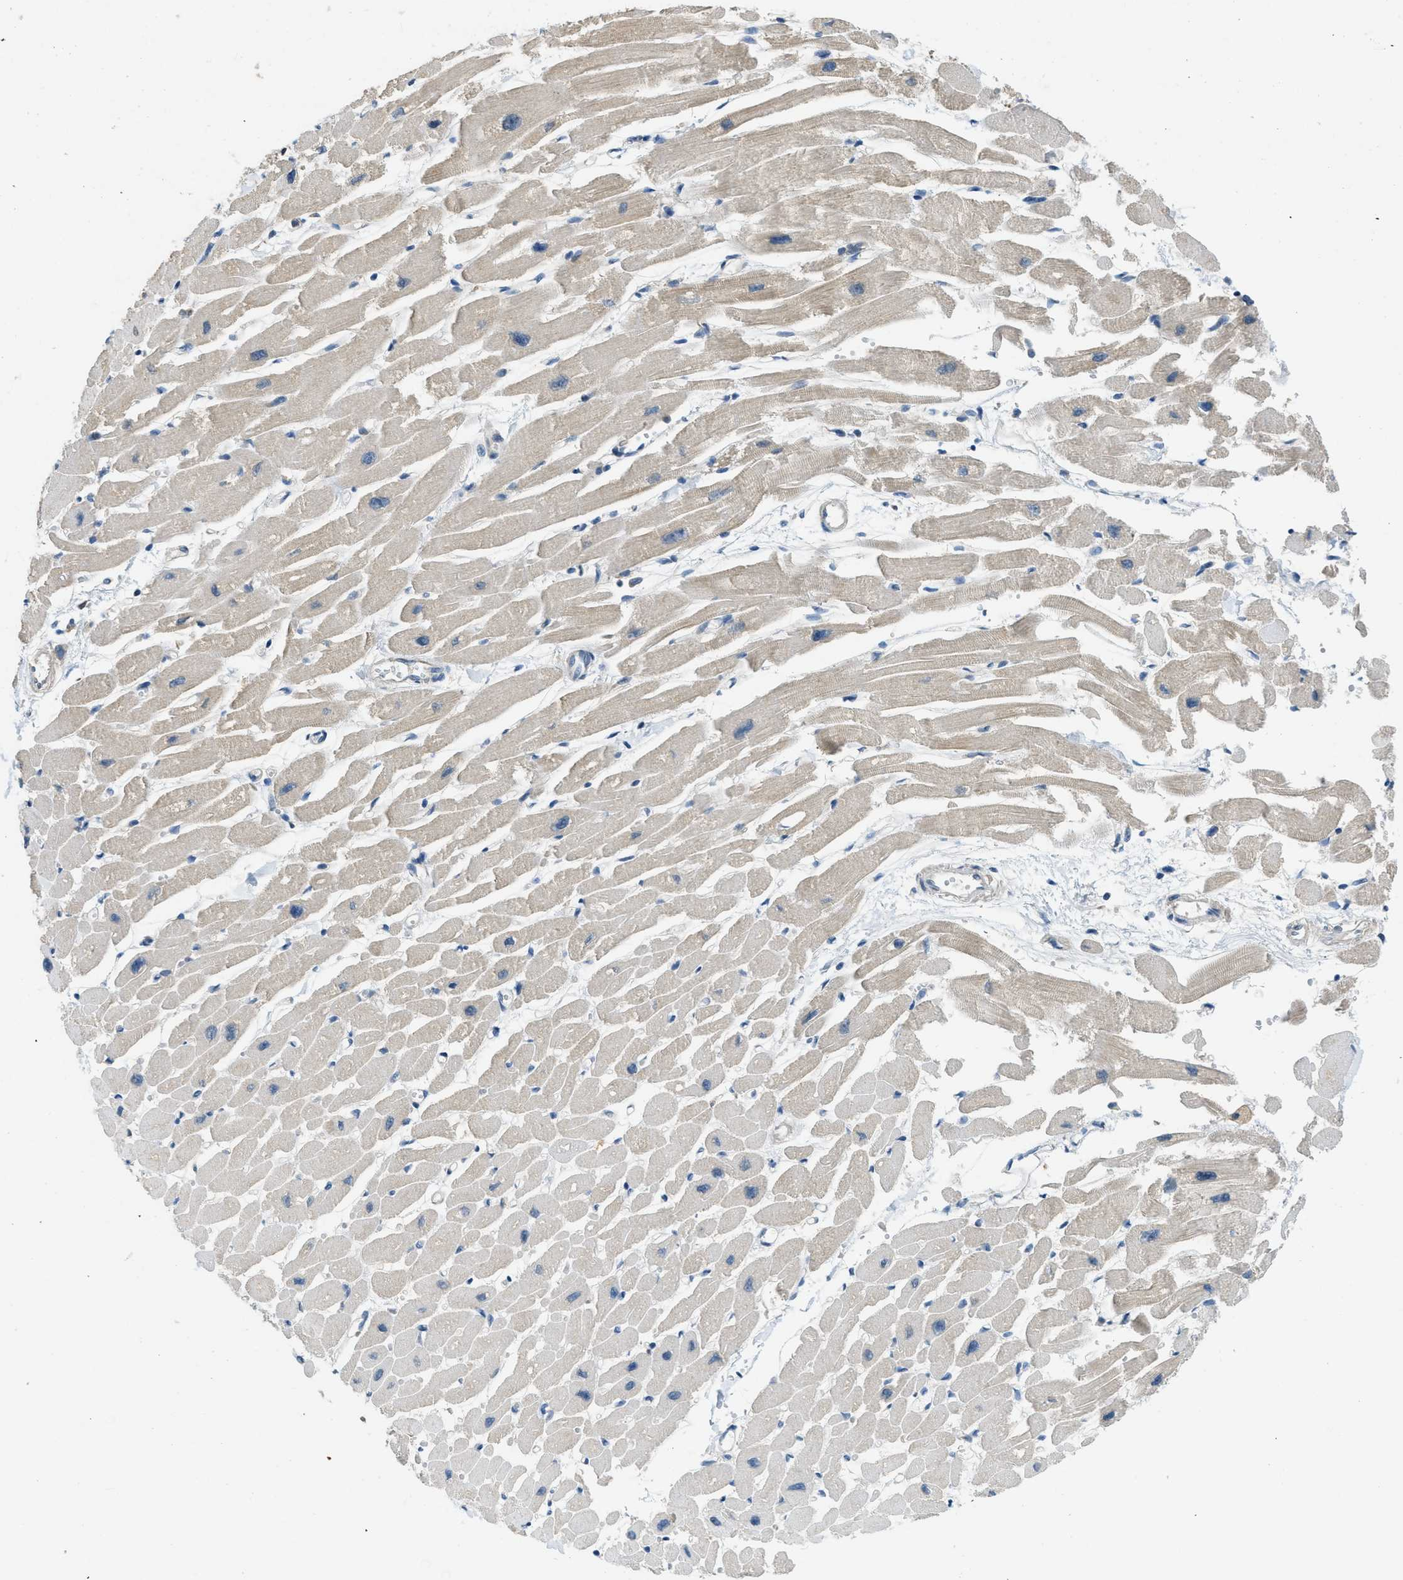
{"staining": {"intensity": "moderate", "quantity": "<25%", "location": "cytoplasmic/membranous"}, "tissue": "heart muscle", "cell_type": "Cardiomyocytes", "image_type": "normal", "snomed": [{"axis": "morphology", "description": "Normal tissue, NOS"}, {"axis": "topography", "description": "Heart"}], "caption": "High-power microscopy captured an immunohistochemistry image of benign heart muscle, revealing moderate cytoplasmic/membranous expression in about <25% of cardiomyocytes. The staining was performed using DAB, with brown indicating positive protein expression. Nuclei are stained blue with hematoxylin.", "gene": "MIS18A", "patient": {"sex": "female", "age": 54}}